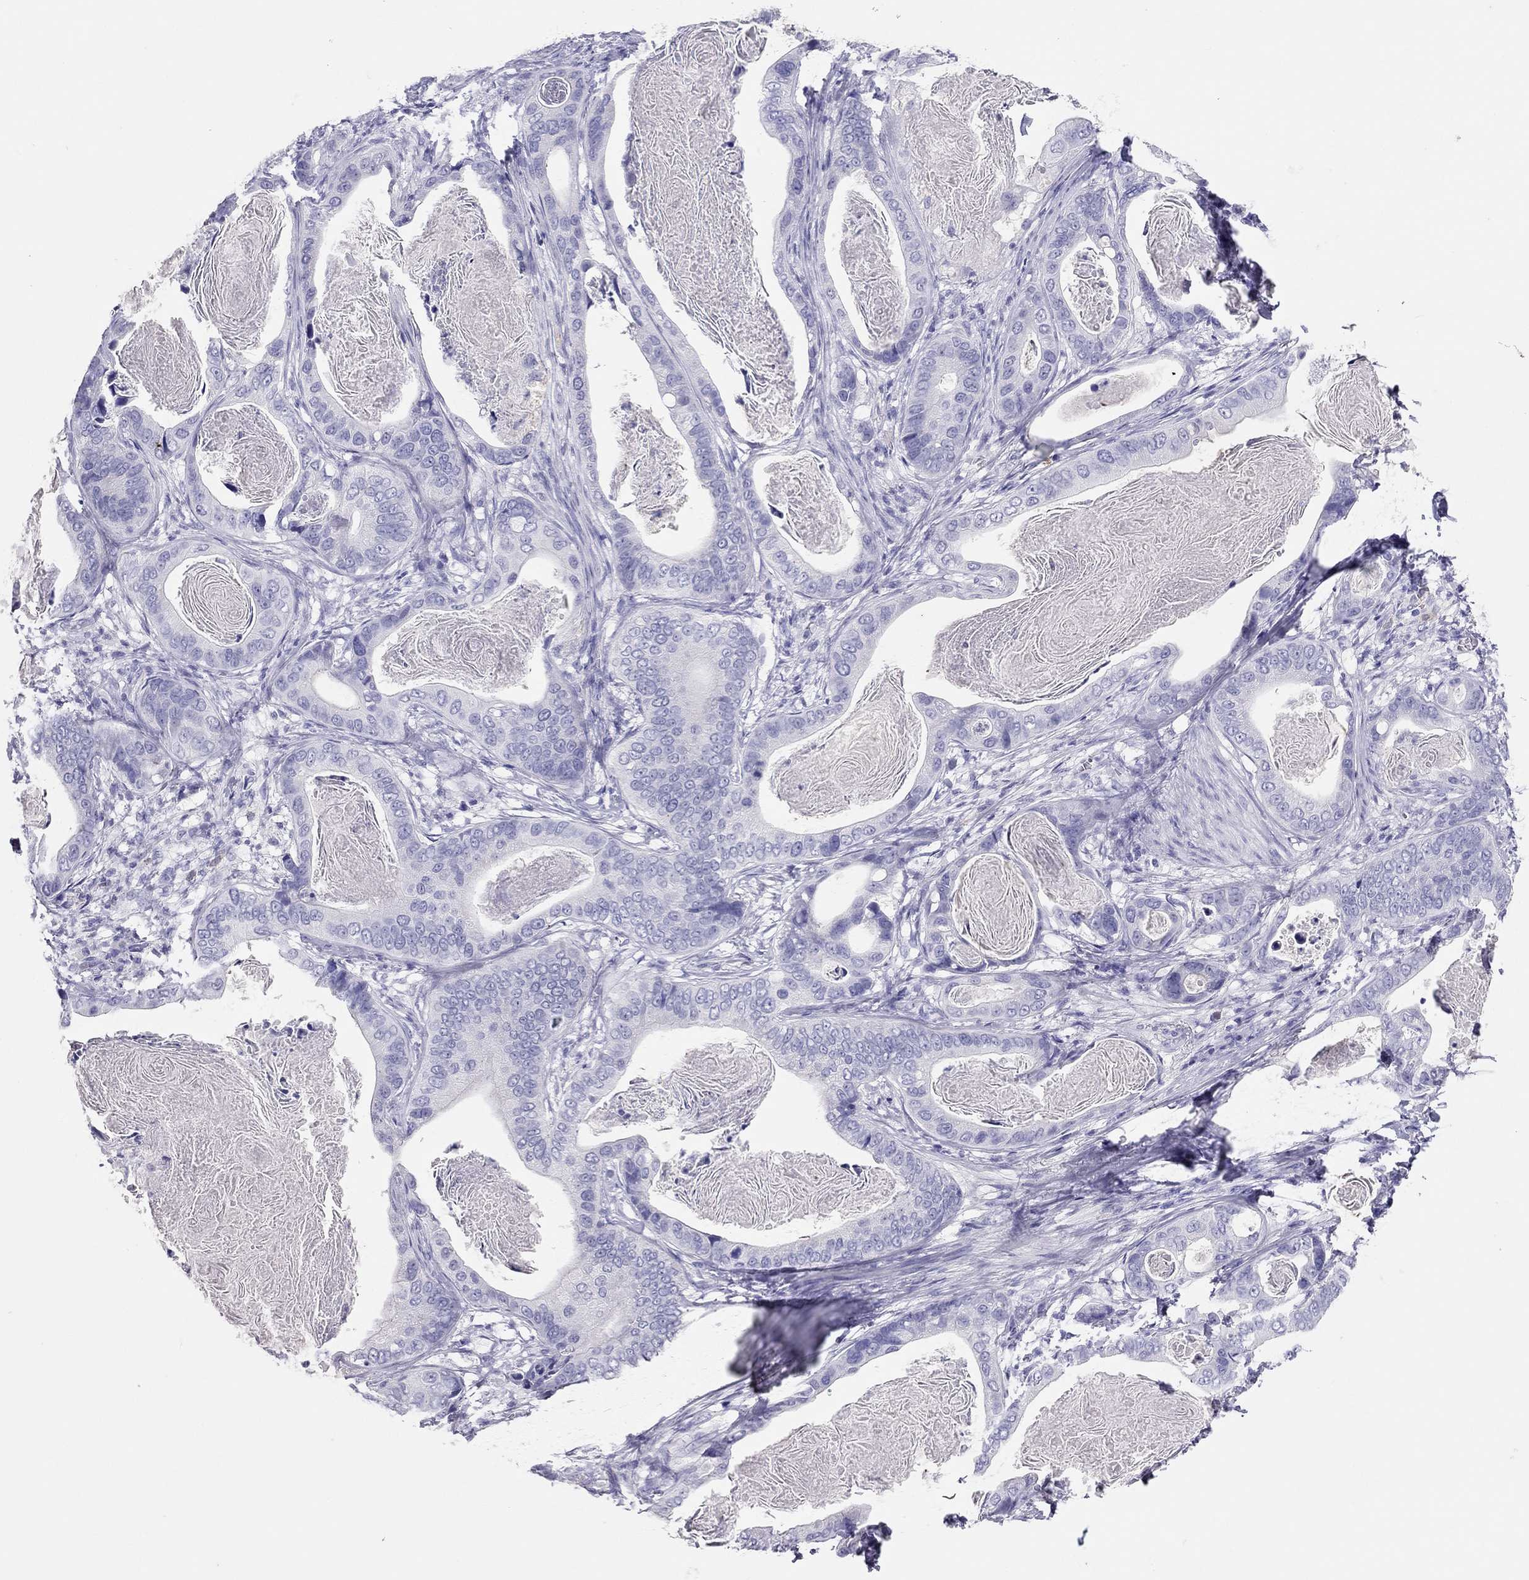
{"staining": {"intensity": "negative", "quantity": "none", "location": "none"}, "tissue": "stomach cancer", "cell_type": "Tumor cells", "image_type": "cancer", "snomed": [{"axis": "morphology", "description": "Adenocarcinoma, NOS"}, {"axis": "topography", "description": "Stomach"}], "caption": "Immunohistochemistry micrograph of stomach adenocarcinoma stained for a protein (brown), which reveals no staining in tumor cells.", "gene": "TSHB", "patient": {"sex": "male", "age": 84}}